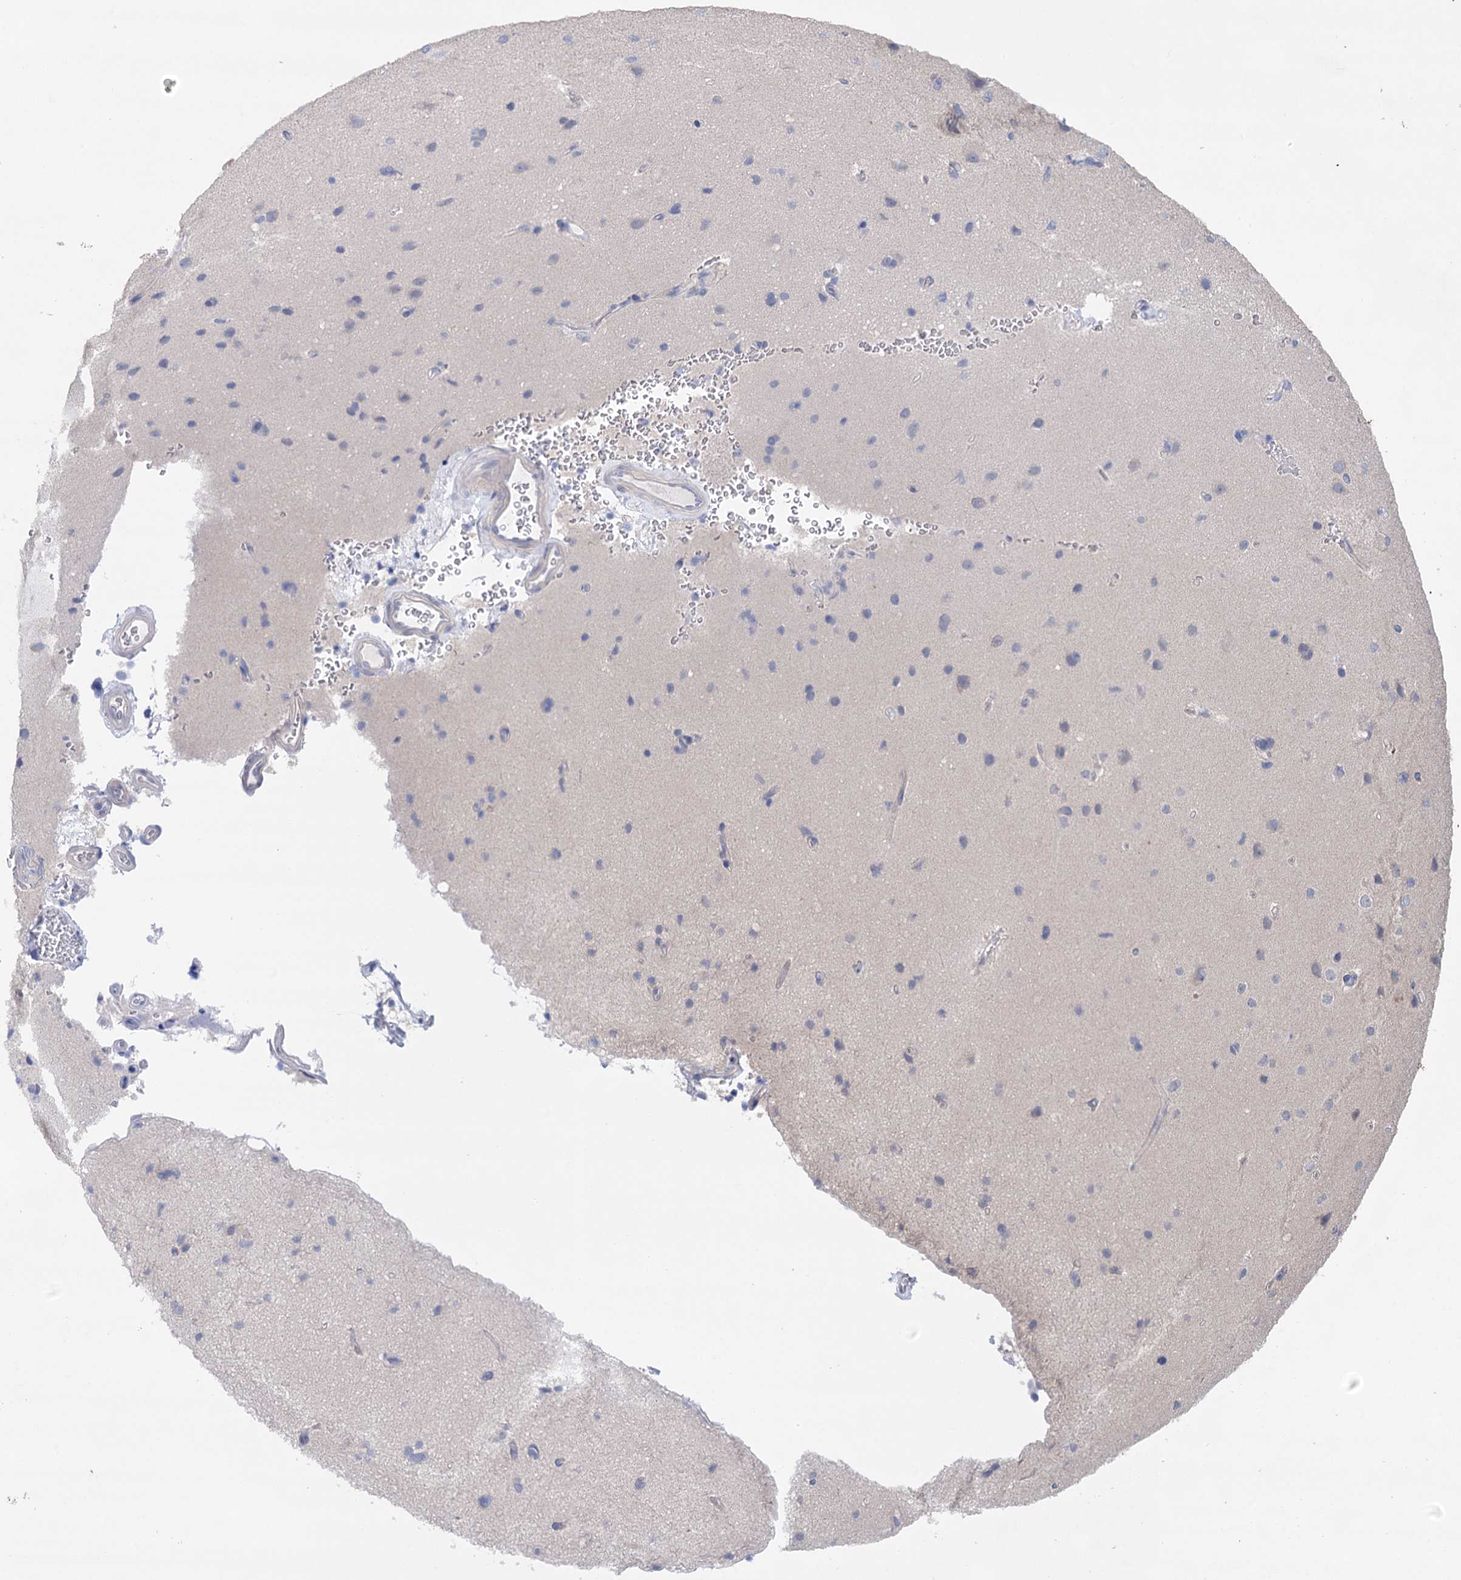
{"staining": {"intensity": "negative", "quantity": "none", "location": "none"}, "tissue": "cerebral cortex", "cell_type": "Endothelial cells", "image_type": "normal", "snomed": [{"axis": "morphology", "description": "Normal tissue, NOS"}, {"axis": "topography", "description": "Cerebral cortex"}], "caption": "This micrograph is of normal cerebral cortex stained with immunohistochemistry (IHC) to label a protein in brown with the nuclei are counter-stained blue. There is no staining in endothelial cells. Nuclei are stained in blue.", "gene": "LALBA", "patient": {"sex": "male", "age": 62}}